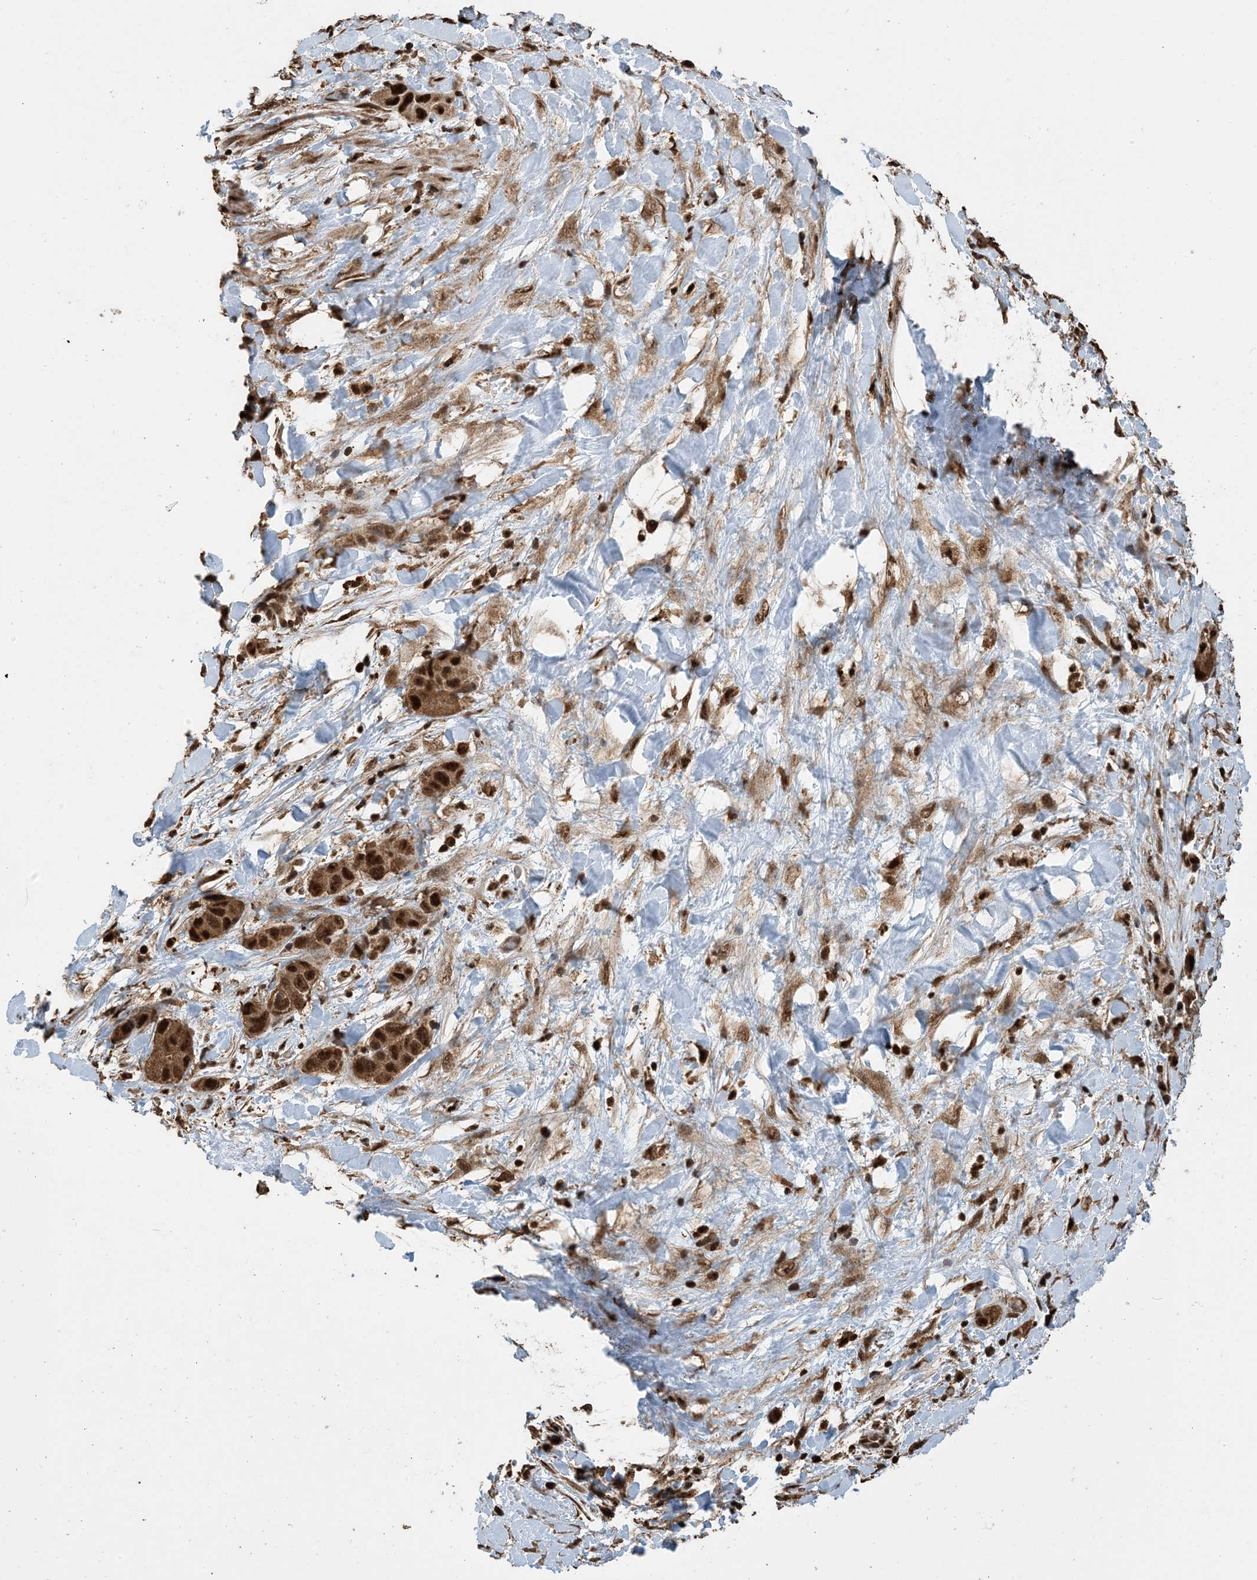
{"staining": {"intensity": "strong", "quantity": ">75%", "location": "cytoplasmic/membranous,nuclear"}, "tissue": "liver cancer", "cell_type": "Tumor cells", "image_type": "cancer", "snomed": [{"axis": "morphology", "description": "Cholangiocarcinoma"}, {"axis": "topography", "description": "Liver"}], "caption": "Approximately >75% of tumor cells in liver cholangiocarcinoma demonstrate strong cytoplasmic/membranous and nuclear protein expression as visualized by brown immunohistochemical staining.", "gene": "HSPA1A", "patient": {"sex": "female", "age": 52}}